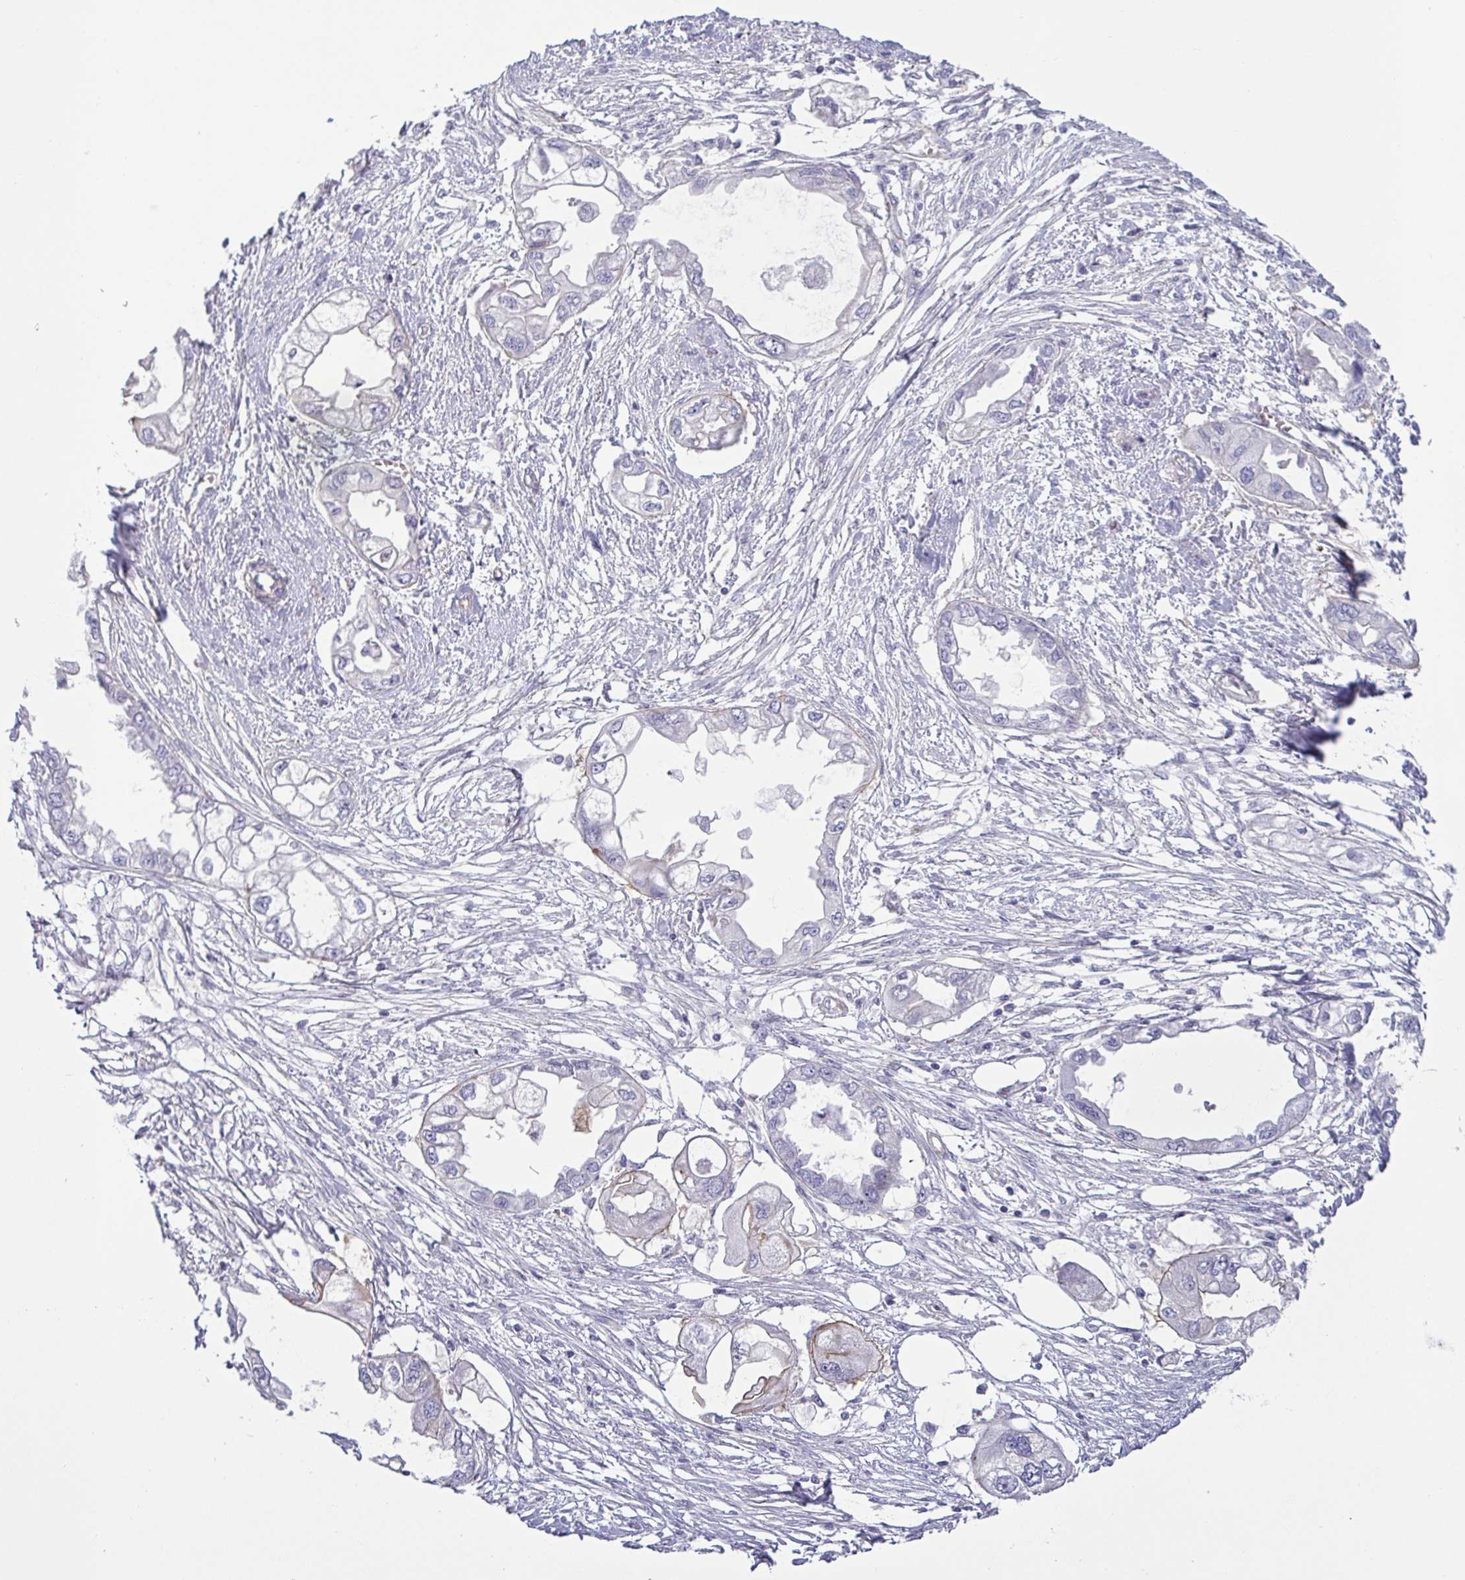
{"staining": {"intensity": "negative", "quantity": "none", "location": "none"}, "tissue": "endometrial cancer", "cell_type": "Tumor cells", "image_type": "cancer", "snomed": [{"axis": "morphology", "description": "Adenocarcinoma, NOS"}, {"axis": "morphology", "description": "Adenocarcinoma, metastatic, NOS"}, {"axis": "topography", "description": "Adipose tissue"}, {"axis": "topography", "description": "Endometrium"}], "caption": "The image exhibits no staining of tumor cells in adenocarcinoma (endometrial).", "gene": "LIMA1", "patient": {"sex": "female", "age": 67}}